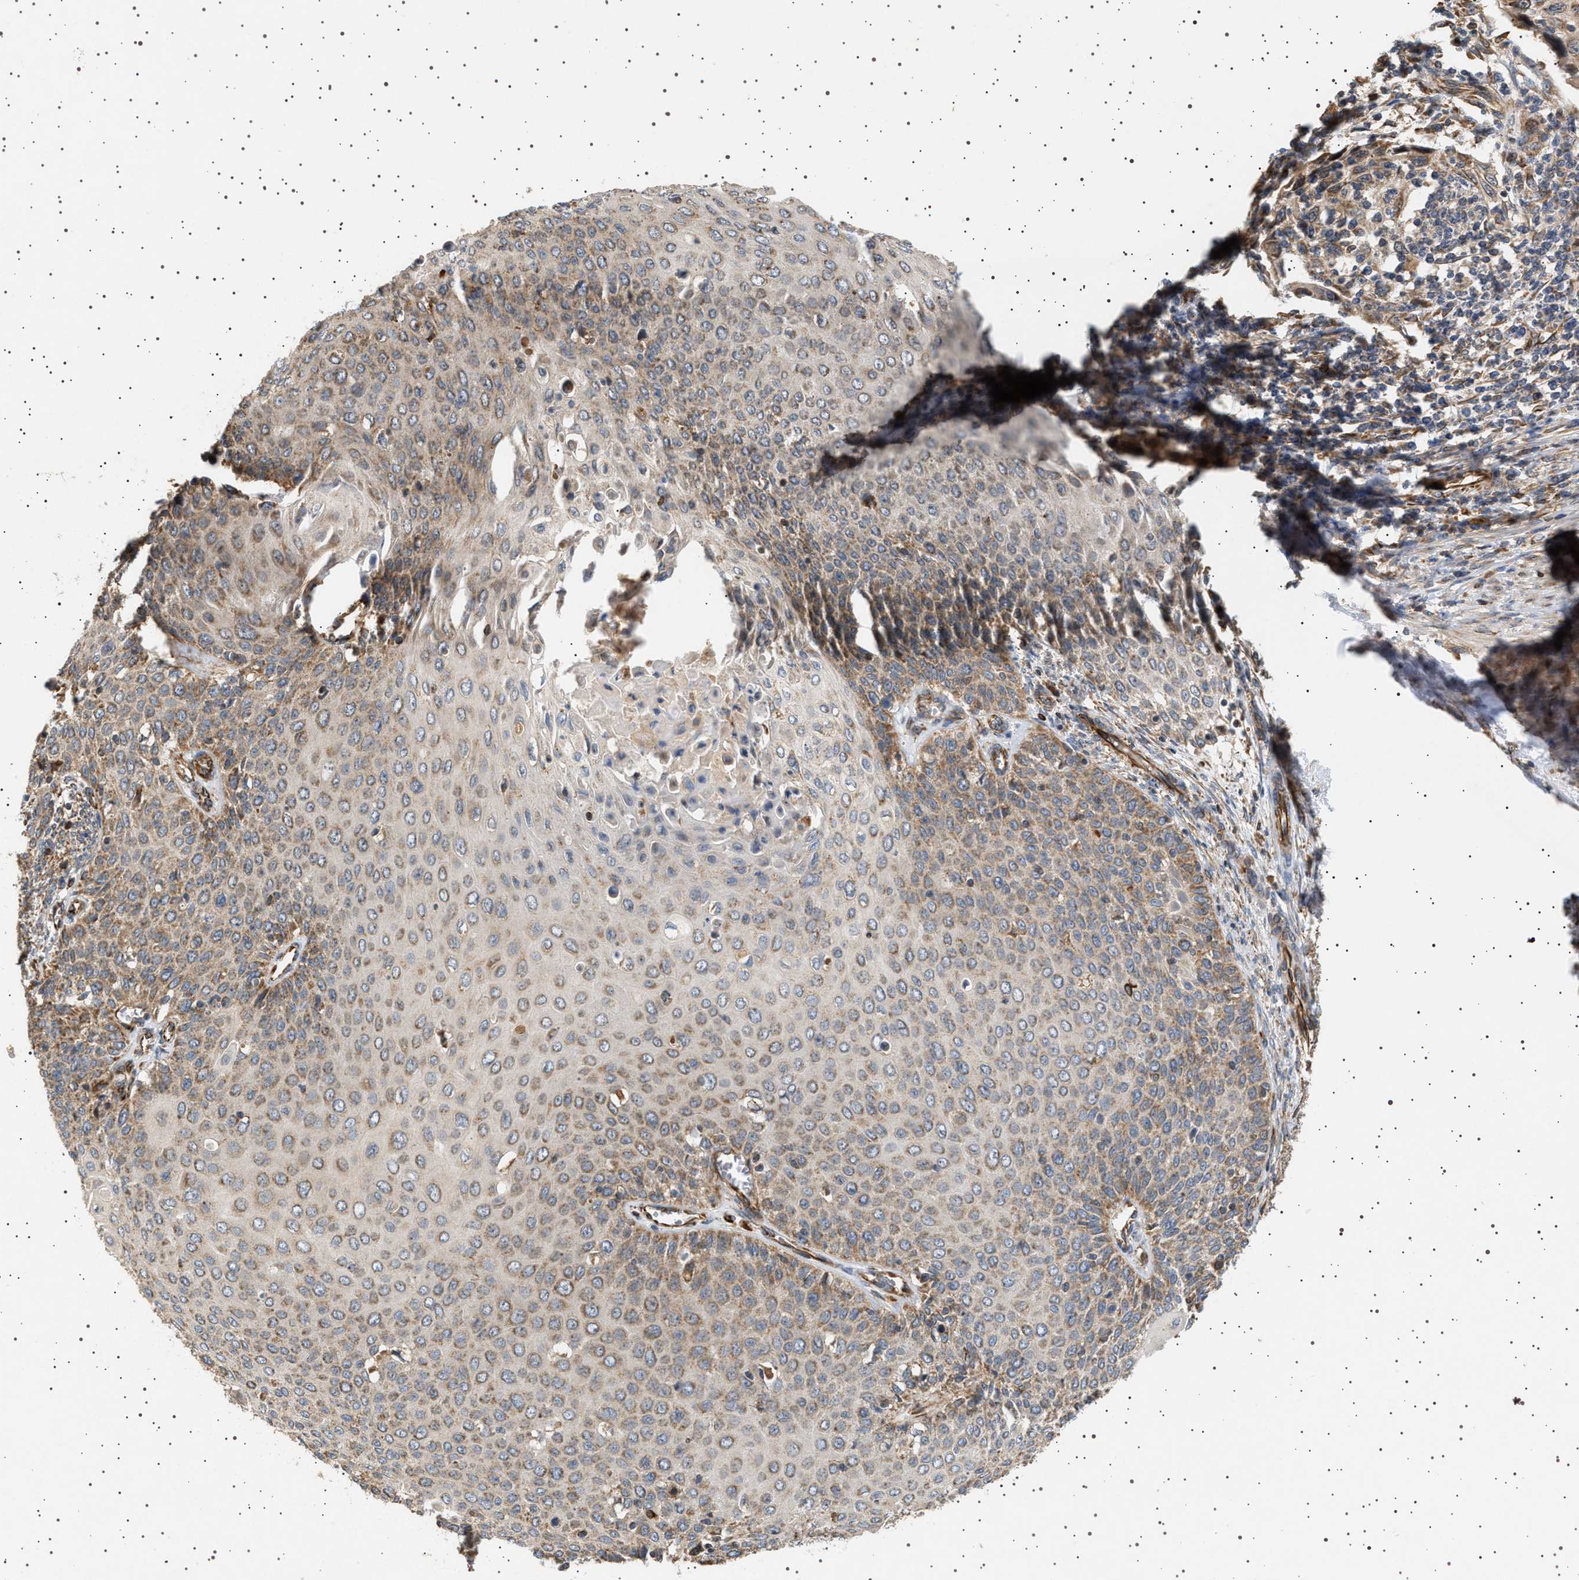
{"staining": {"intensity": "weak", "quantity": ">75%", "location": "cytoplasmic/membranous"}, "tissue": "cervical cancer", "cell_type": "Tumor cells", "image_type": "cancer", "snomed": [{"axis": "morphology", "description": "Squamous cell carcinoma, NOS"}, {"axis": "topography", "description": "Cervix"}], "caption": "Cervical cancer stained with a brown dye demonstrates weak cytoplasmic/membranous positive staining in approximately >75% of tumor cells.", "gene": "TRUB2", "patient": {"sex": "female", "age": 39}}